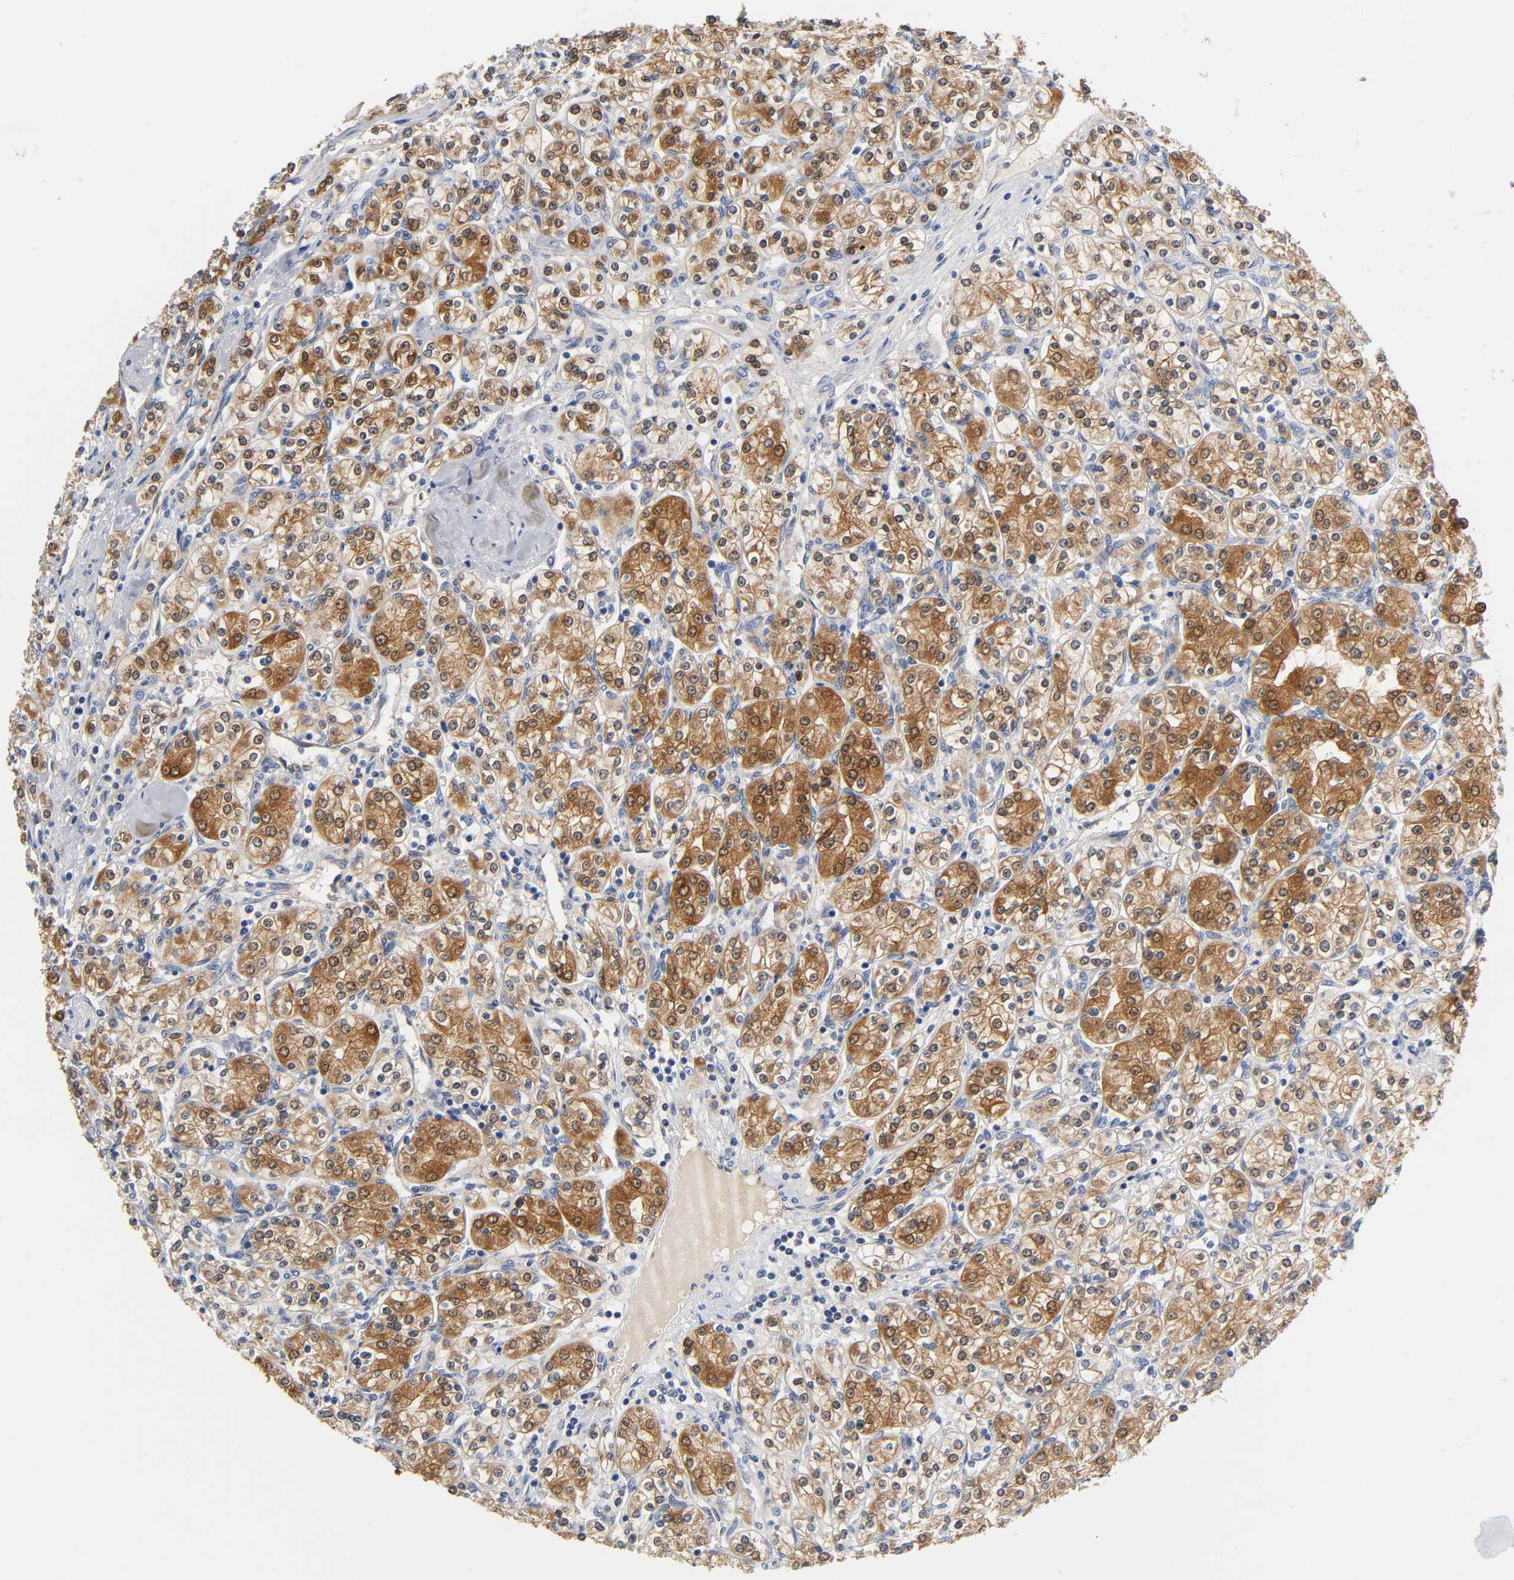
{"staining": {"intensity": "moderate", "quantity": ">75%", "location": "cytoplasmic/membranous,nuclear"}, "tissue": "renal cancer", "cell_type": "Tumor cells", "image_type": "cancer", "snomed": [{"axis": "morphology", "description": "Adenocarcinoma, NOS"}, {"axis": "topography", "description": "Kidney"}], "caption": "This micrograph demonstrates renal cancer (adenocarcinoma) stained with IHC to label a protein in brown. The cytoplasmic/membranous and nuclear of tumor cells show moderate positivity for the protein. Nuclei are counter-stained blue.", "gene": "FYN", "patient": {"sex": "male", "age": 77}}